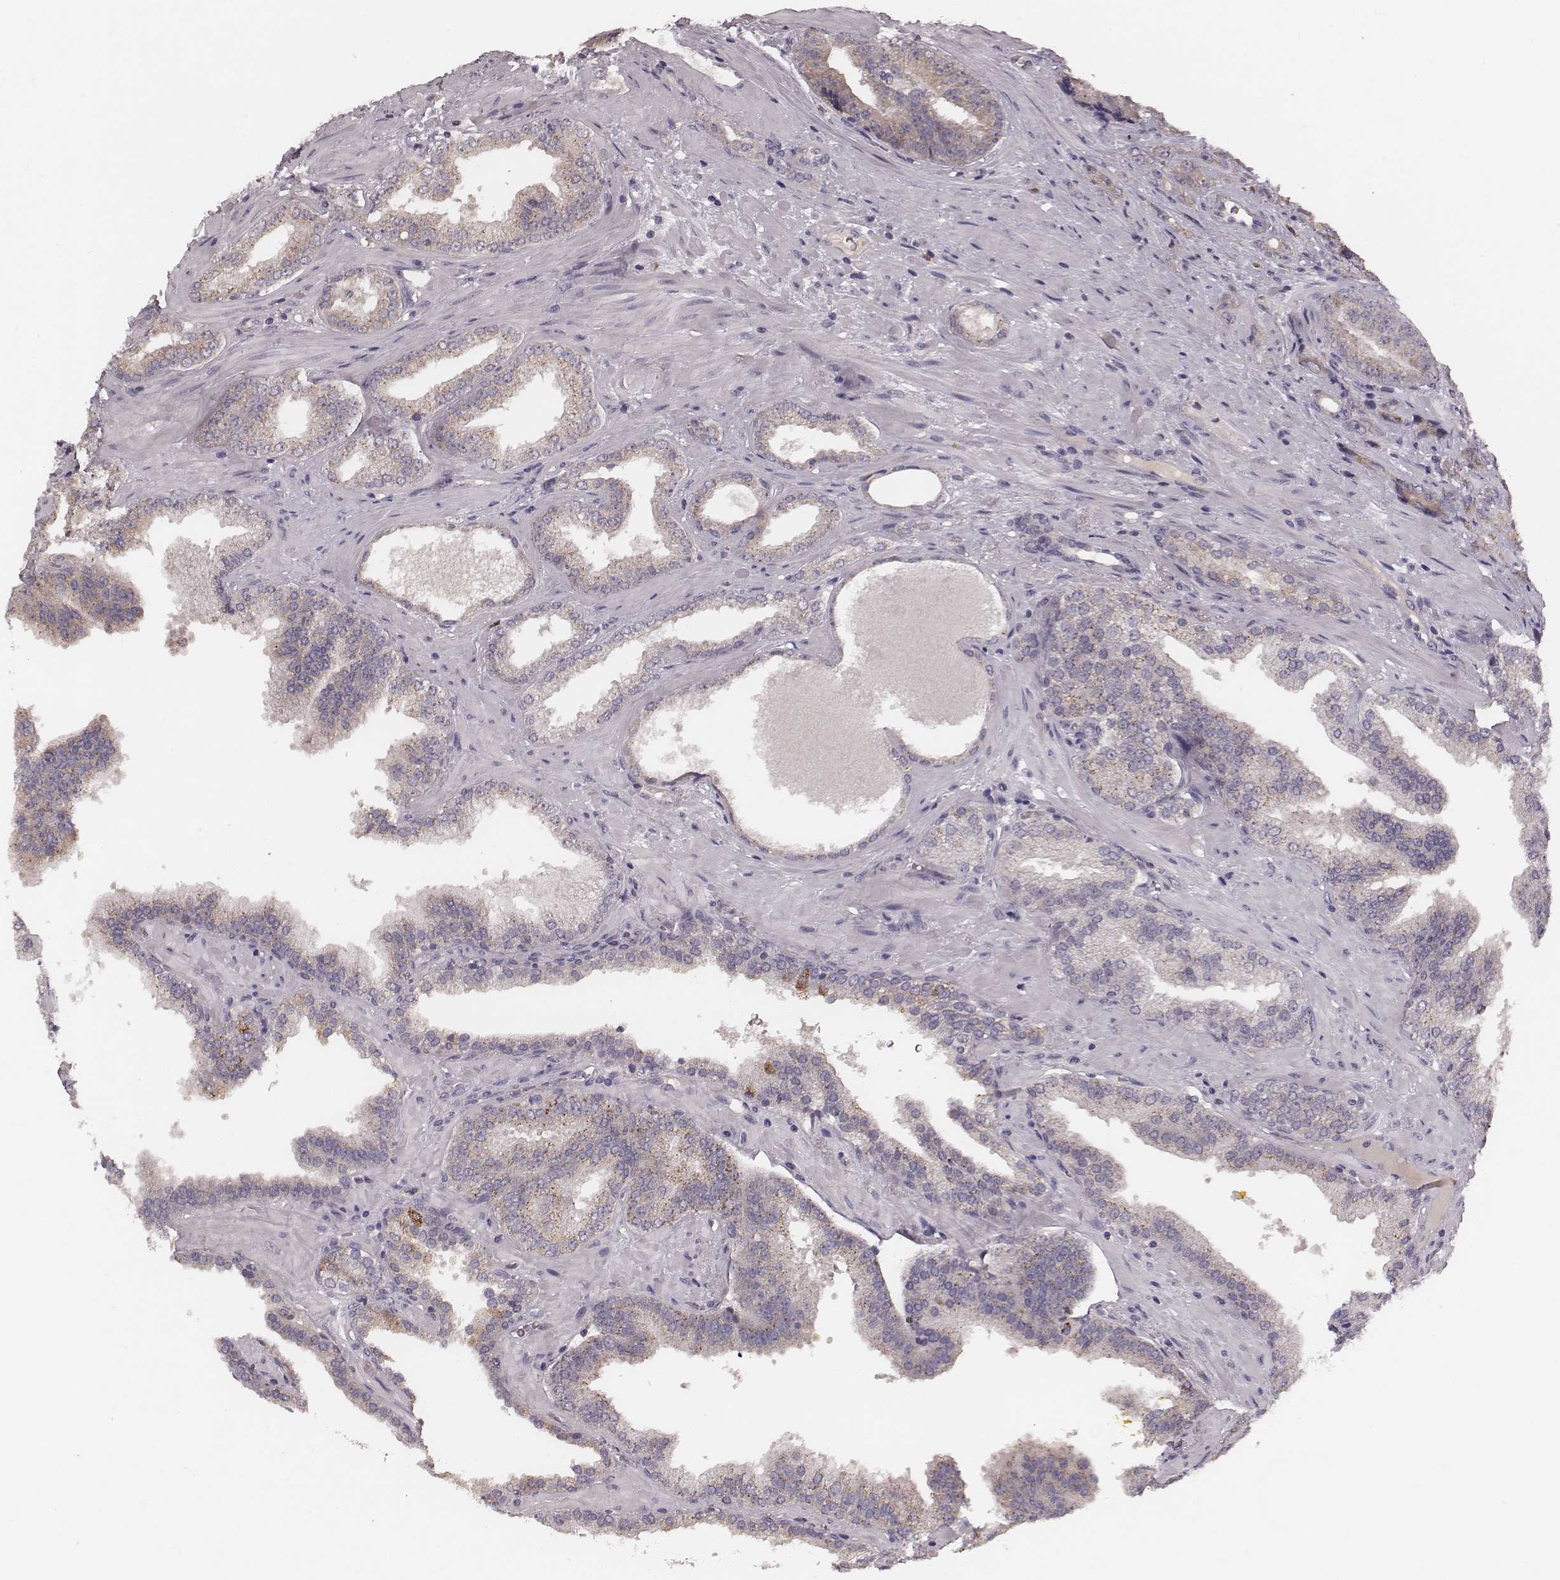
{"staining": {"intensity": "weak", "quantity": "25%-75%", "location": "cytoplasmic/membranous"}, "tissue": "prostate cancer", "cell_type": "Tumor cells", "image_type": "cancer", "snomed": [{"axis": "morphology", "description": "Adenocarcinoma, NOS"}, {"axis": "topography", "description": "Prostate"}], "caption": "Immunohistochemical staining of human prostate cancer (adenocarcinoma) shows low levels of weak cytoplasmic/membranous protein staining in about 25%-75% of tumor cells.", "gene": "P2RX5", "patient": {"sex": "male", "age": 63}}